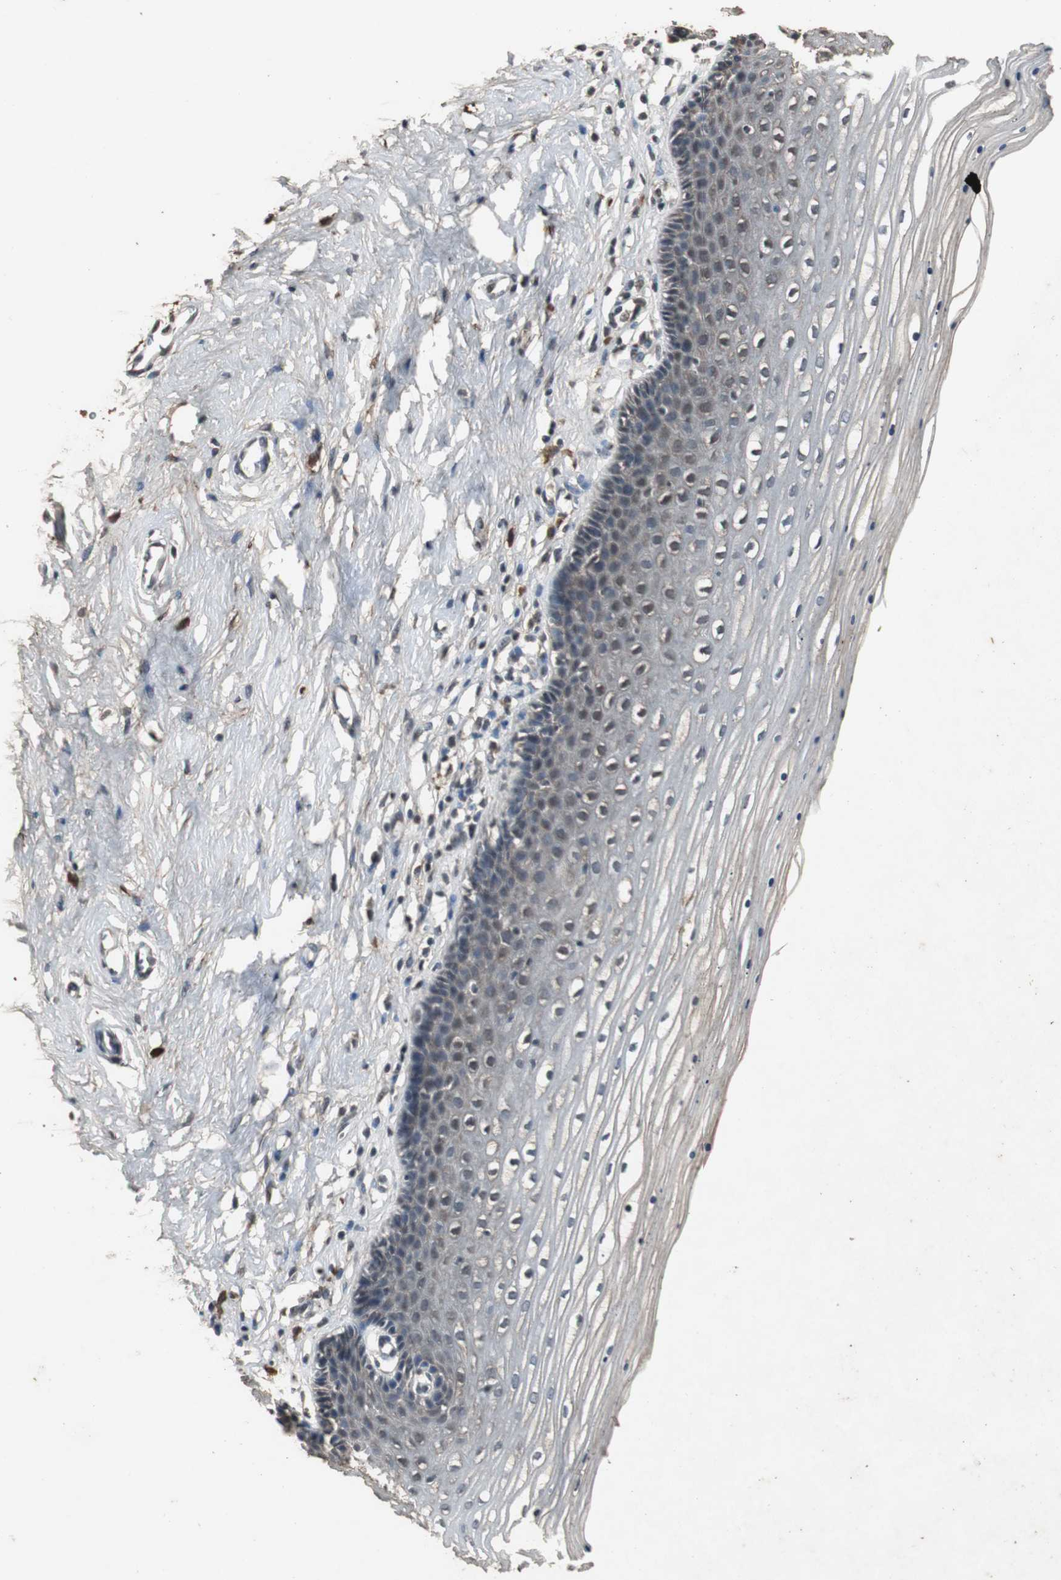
{"staining": {"intensity": "moderate", "quantity": ">75%", "location": "cytoplasmic/membranous"}, "tissue": "cervix", "cell_type": "Glandular cells", "image_type": "normal", "snomed": [{"axis": "morphology", "description": "Normal tissue, NOS"}, {"axis": "topography", "description": "Cervix"}], "caption": "Immunohistochemical staining of unremarkable human cervix demonstrates medium levels of moderate cytoplasmic/membranous positivity in approximately >75% of glandular cells.", "gene": "EMX1", "patient": {"sex": "female", "age": 39}}